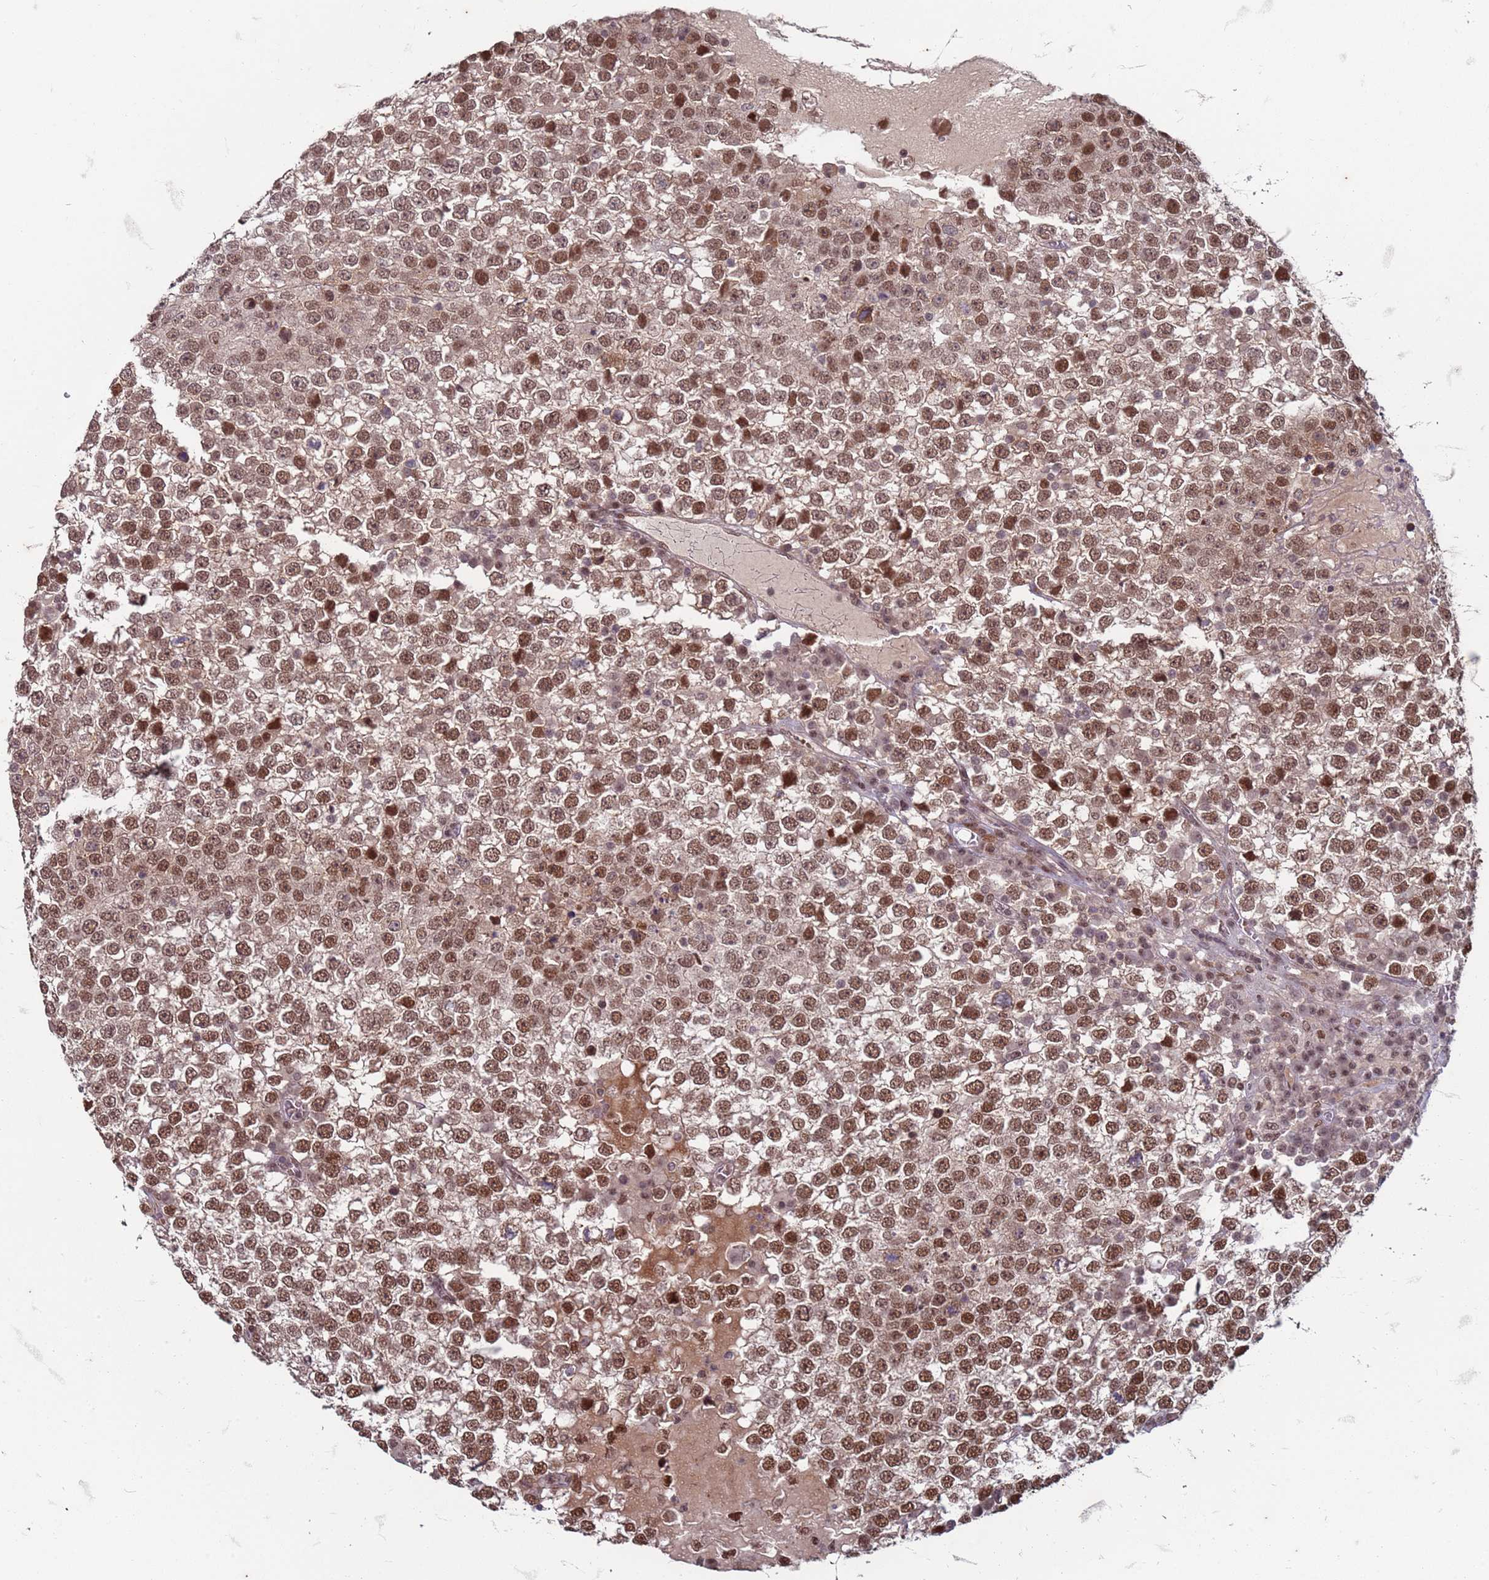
{"staining": {"intensity": "moderate", "quantity": ">75%", "location": "nuclear"}, "tissue": "testis cancer", "cell_type": "Tumor cells", "image_type": "cancer", "snomed": [{"axis": "morphology", "description": "Seminoma, NOS"}, {"axis": "topography", "description": "Testis"}], "caption": "Testis seminoma stained for a protein (brown) exhibits moderate nuclear positive staining in about >75% of tumor cells.", "gene": "TRMT6", "patient": {"sex": "male", "age": 65}}